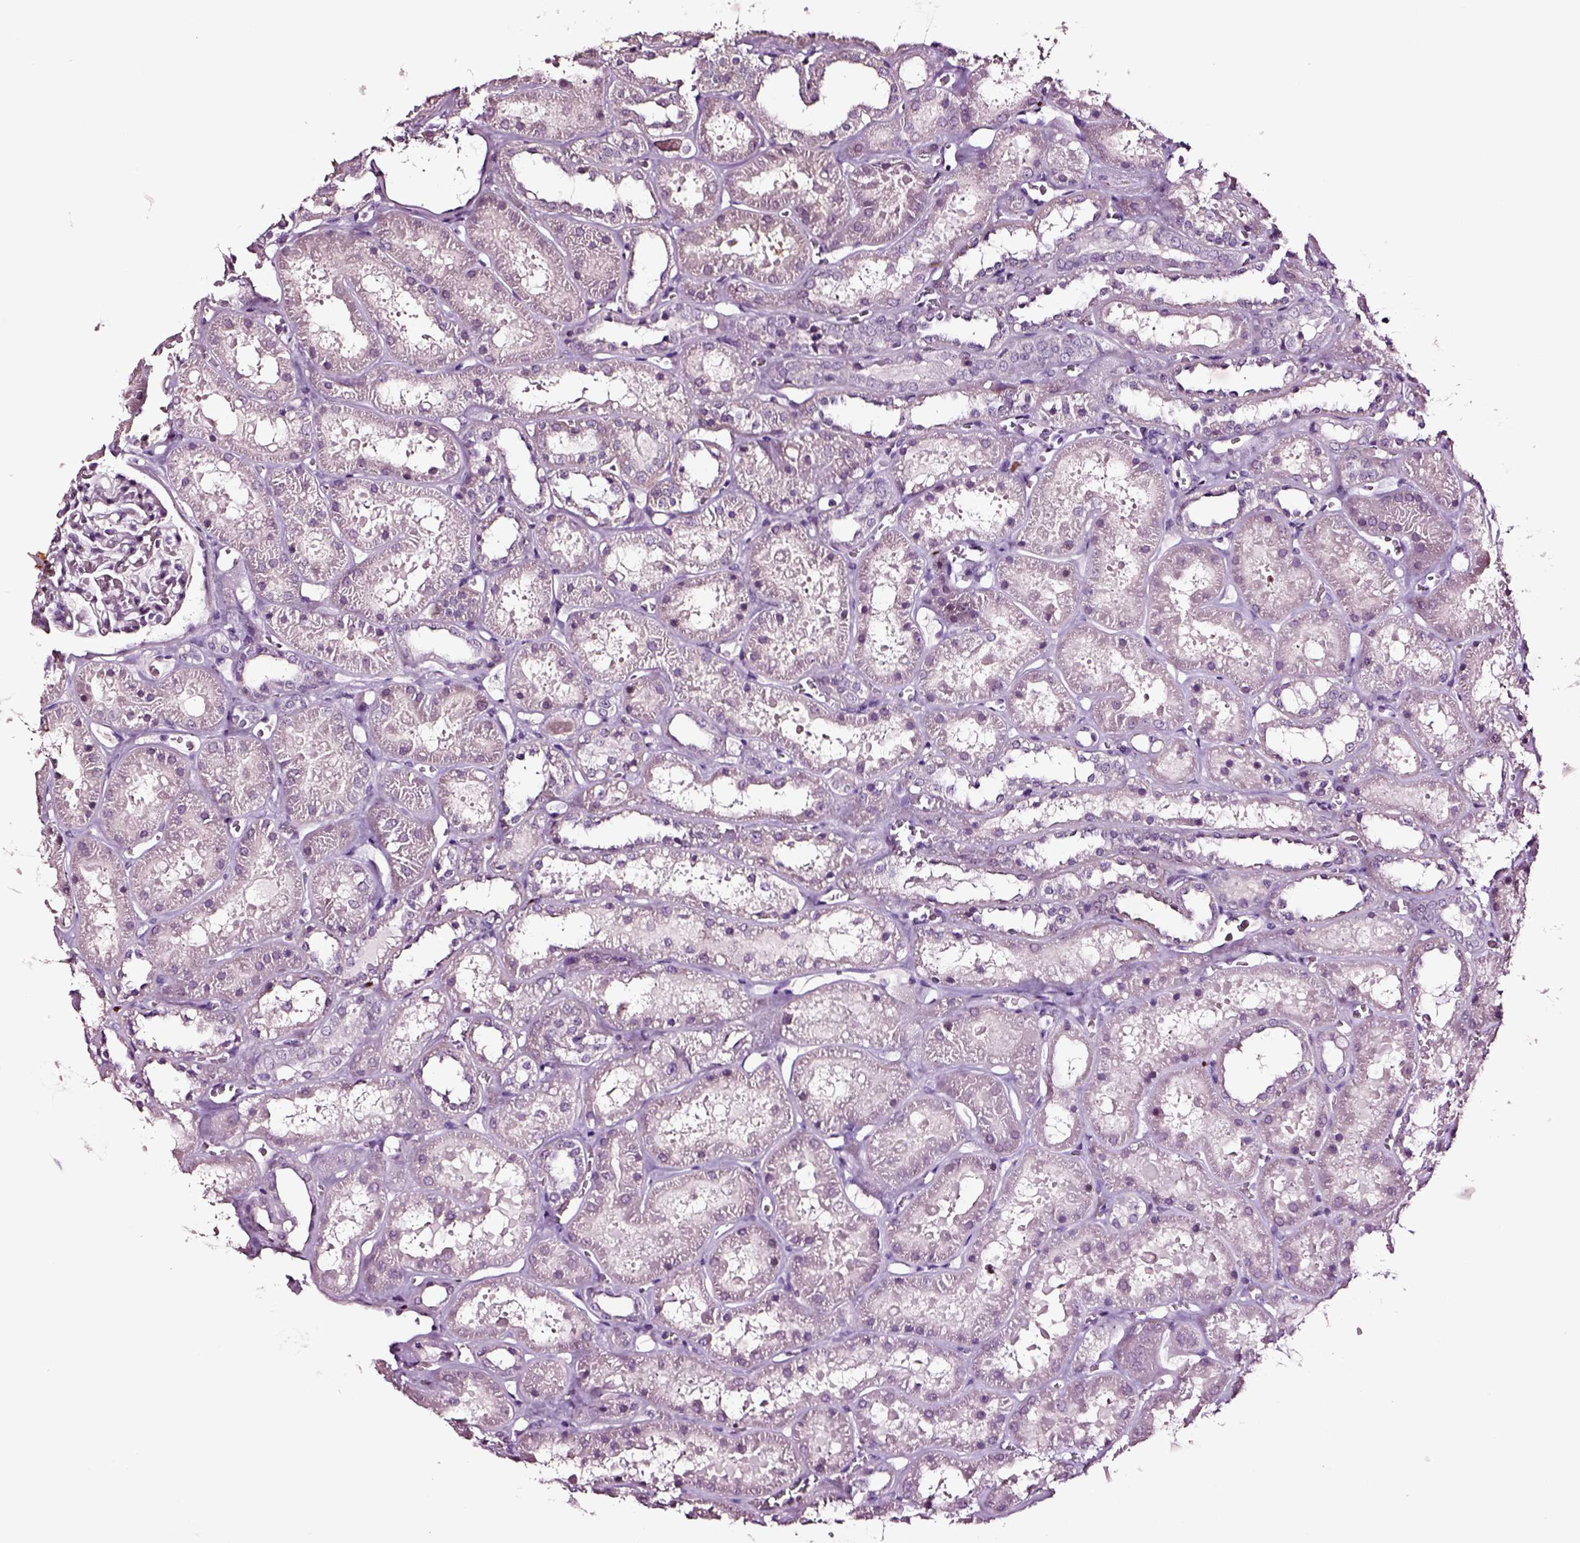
{"staining": {"intensity": "negative", "quantity": "none", "location": "none"}, "tissue": "kidney", "cell_type": "Cells in glomeruli", "image_type": "normal", "snomed": [{"axis": "morphology", "description": "Normal tissue, NOS"}, {"axis": "topography", "description": "Kidney"}], "caption": "Benign kidney was stained to show a protein in brown. There is no significant expression in cells in glomeruli. (Brightfield microscopy of DAB IHC at high magnification).", "gene": "SOX10", "patient": {"sex": "female", "age": 41}}